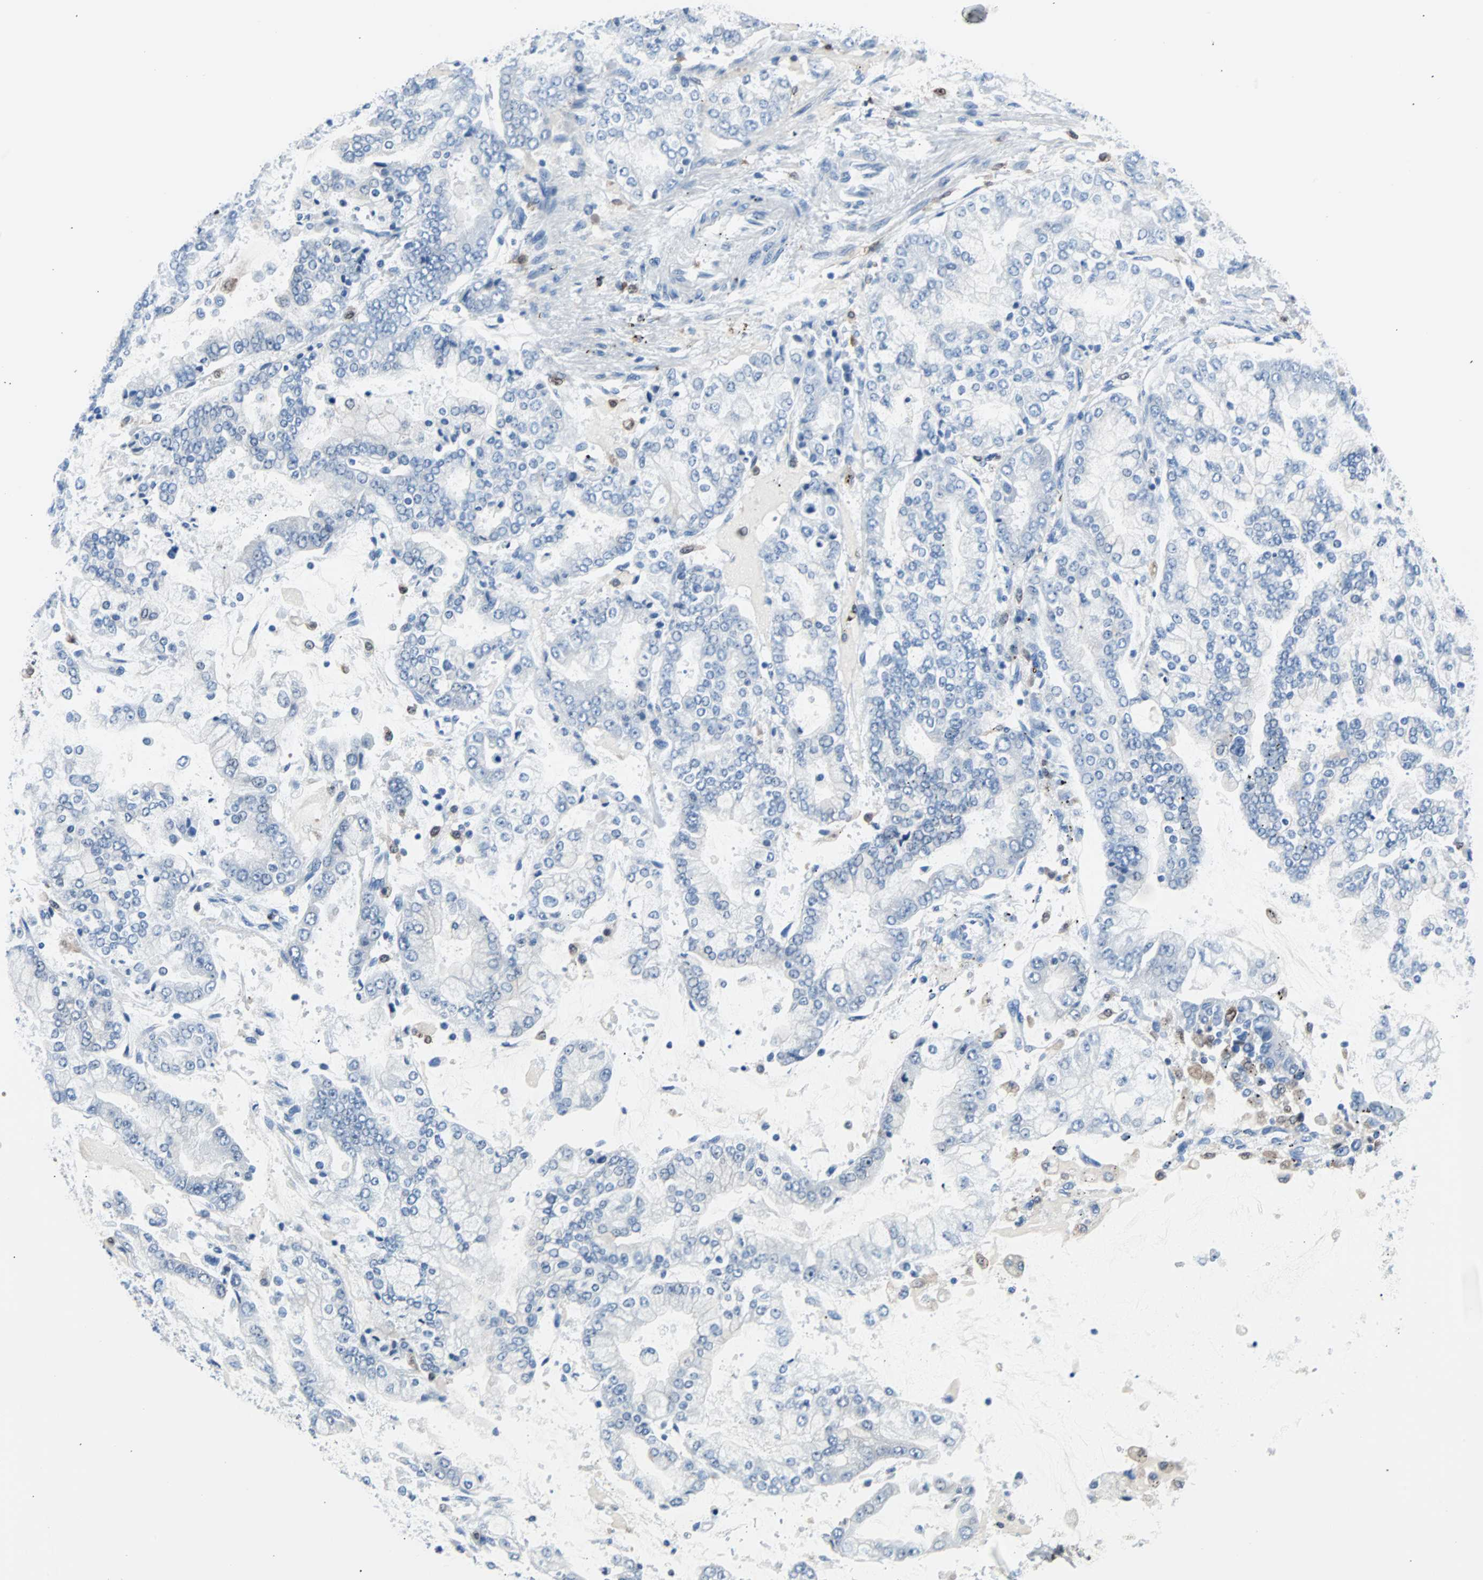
{"staining": {"intensity": "negative", "quantity": "none", "location": "none"}, "tissue": "stomach cancer", "cell_type": "Tumor cells", "image_type": "cancer", "snomed": [{"axis": "morphology", "description": "Adenocarcinoma, NOS"}, {"axis": "topography", "description": "Stomach"}], "caption": "This histopathology image is of stomach cancer (adenocarcinoma) stained with IHC to label a protein in brown with the nuclei are counter-stained blue. There is no expression in tumor cells. Nuclei are stained in blue.", "gene": "SYK", "patient": {"sex": "male", "age": 76}}